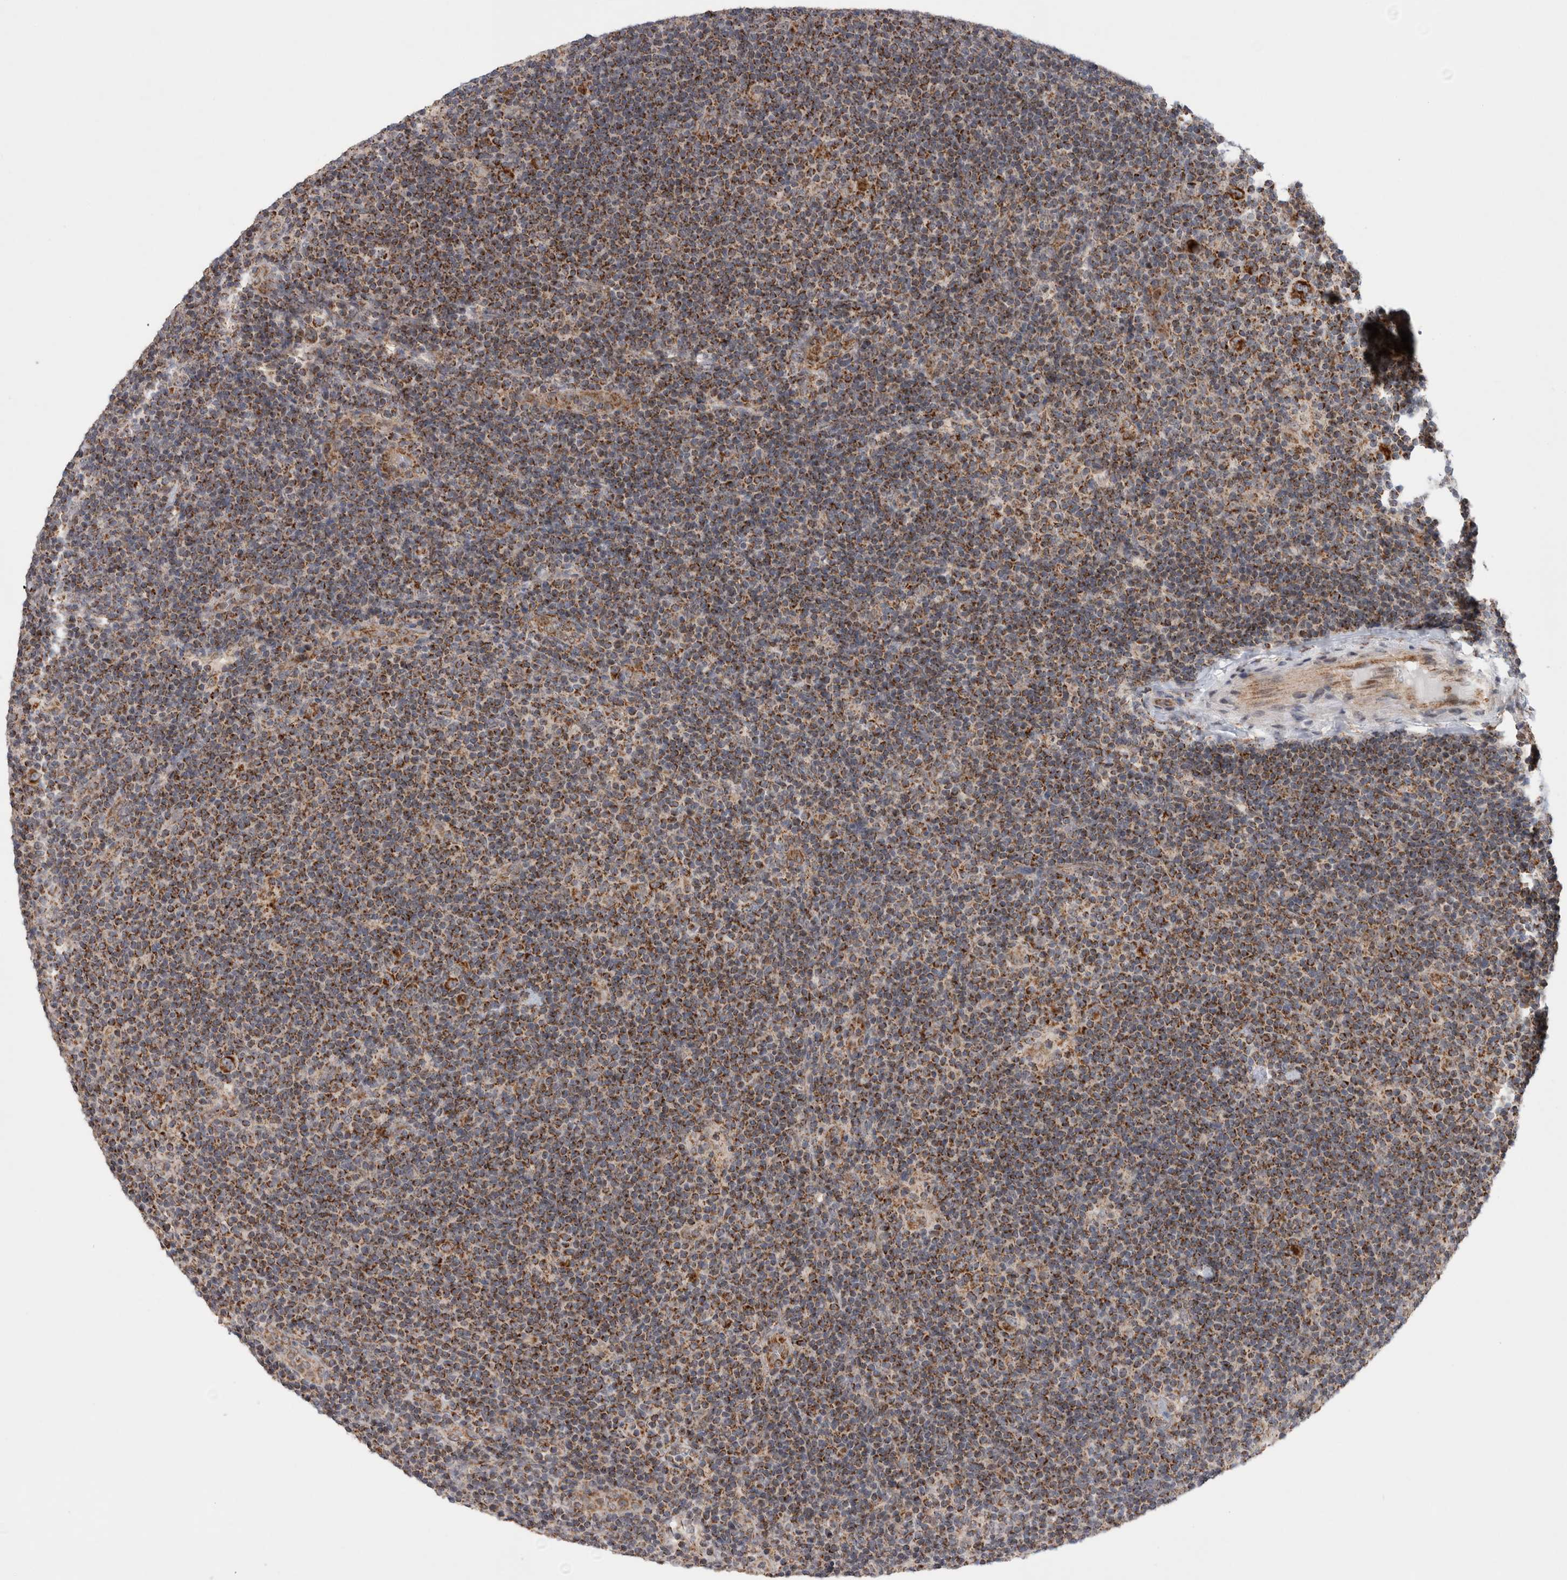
{"staining": {"intensity": "moderate", "quantity": ">75%", "location": "cytoplasmic/membranous"}, "tissue": "lymphoma", "cell_type": "Tumor cells", "image_type": "cancer", "snomed": [{"axis": "morphology", "description": "Hodgkin's disease, NOS"}, {"axis": "topography", "description": "Lymph node"}], "caption": "Brown immunohistochemical staining in human Hodgkin's disease reveals moderate cytoplasmic/membranous positivity in about >75% of tumor cells.", "gene": "MRPL37", "patient": {"sex": "female", "age": 57}}